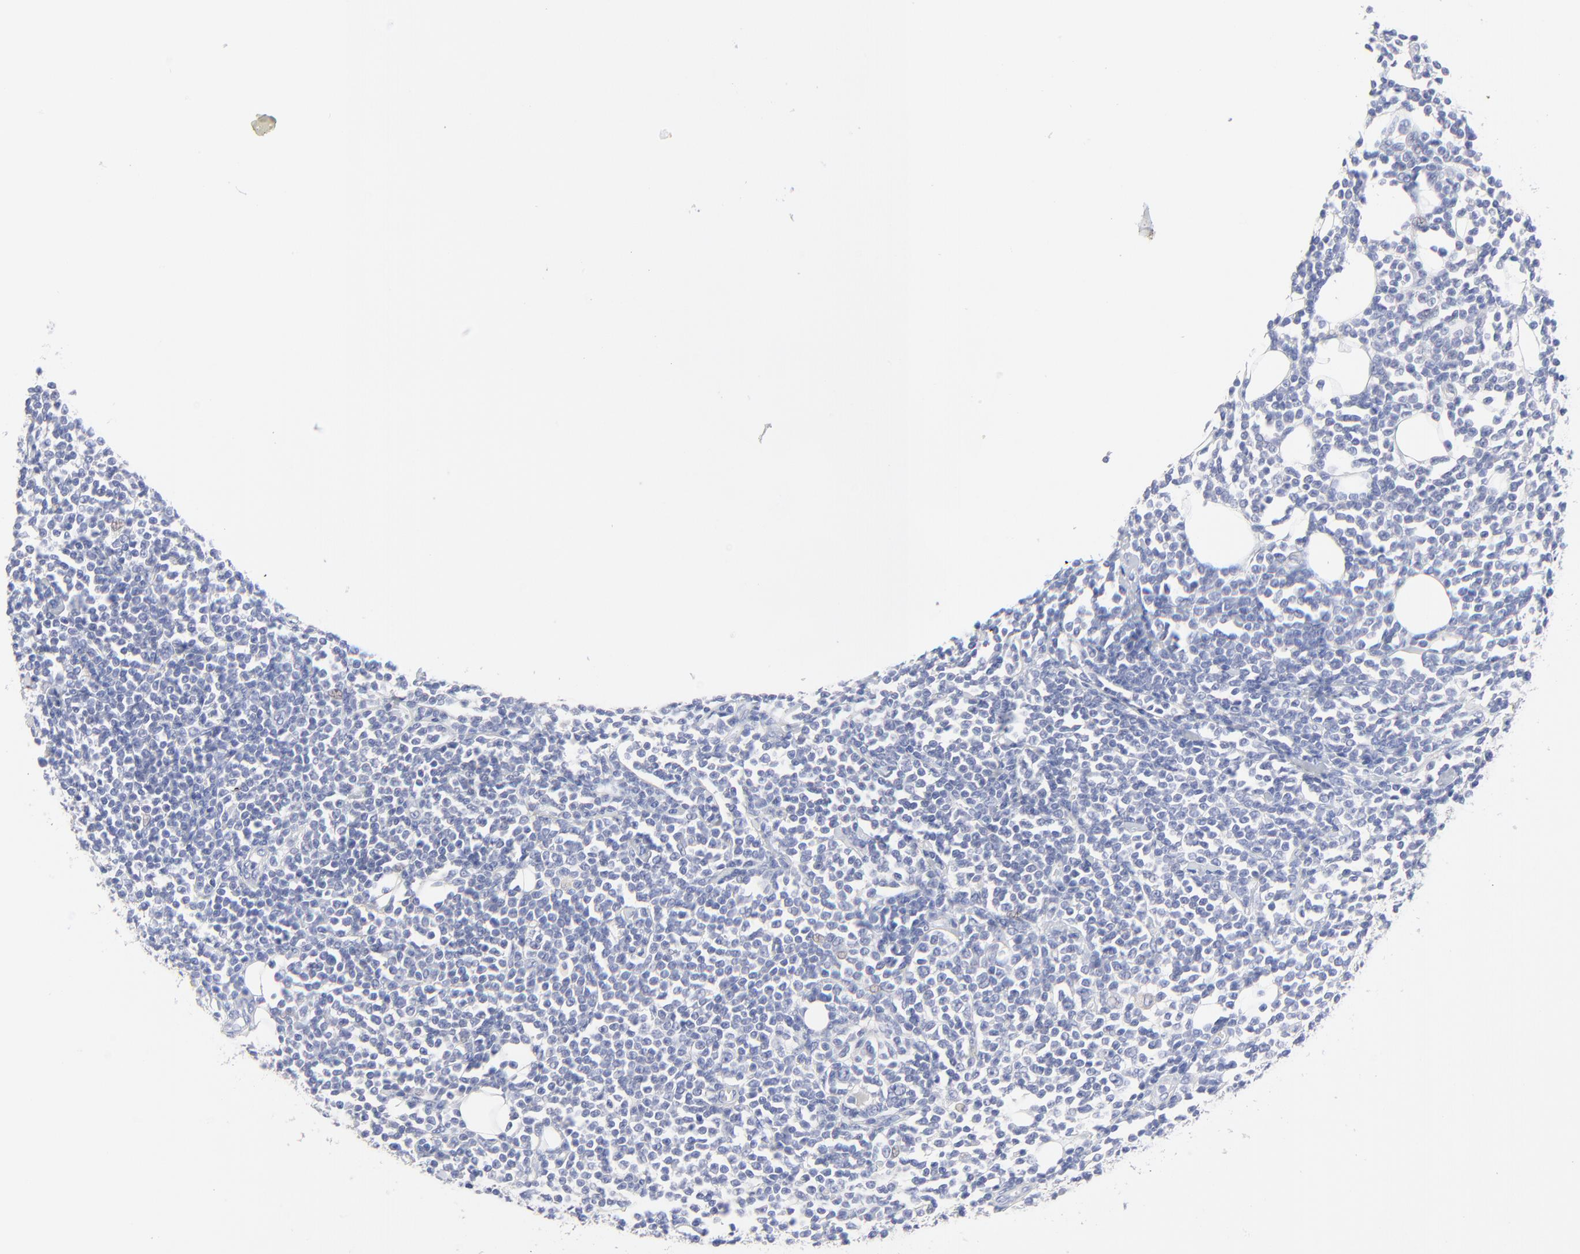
{"staining": {"intensity": "negative", "quantity": "none", "location": "none"}, "tissue": "lymphoma", "cell_type": "Tumor cells", "image_type": "cancer", "snomed": [{"axis": "morphology", "description": "Malignant lymphoma, non-Hodgkin's type, Low grade"}, {"axis": "topography", "description": "Soft tissue"}], "caption": "This is an IHC image of lymphoma. There is no expression in tumor cells.", "gene": "PSD3", "patient": {"sex": "male", "age": 92}}